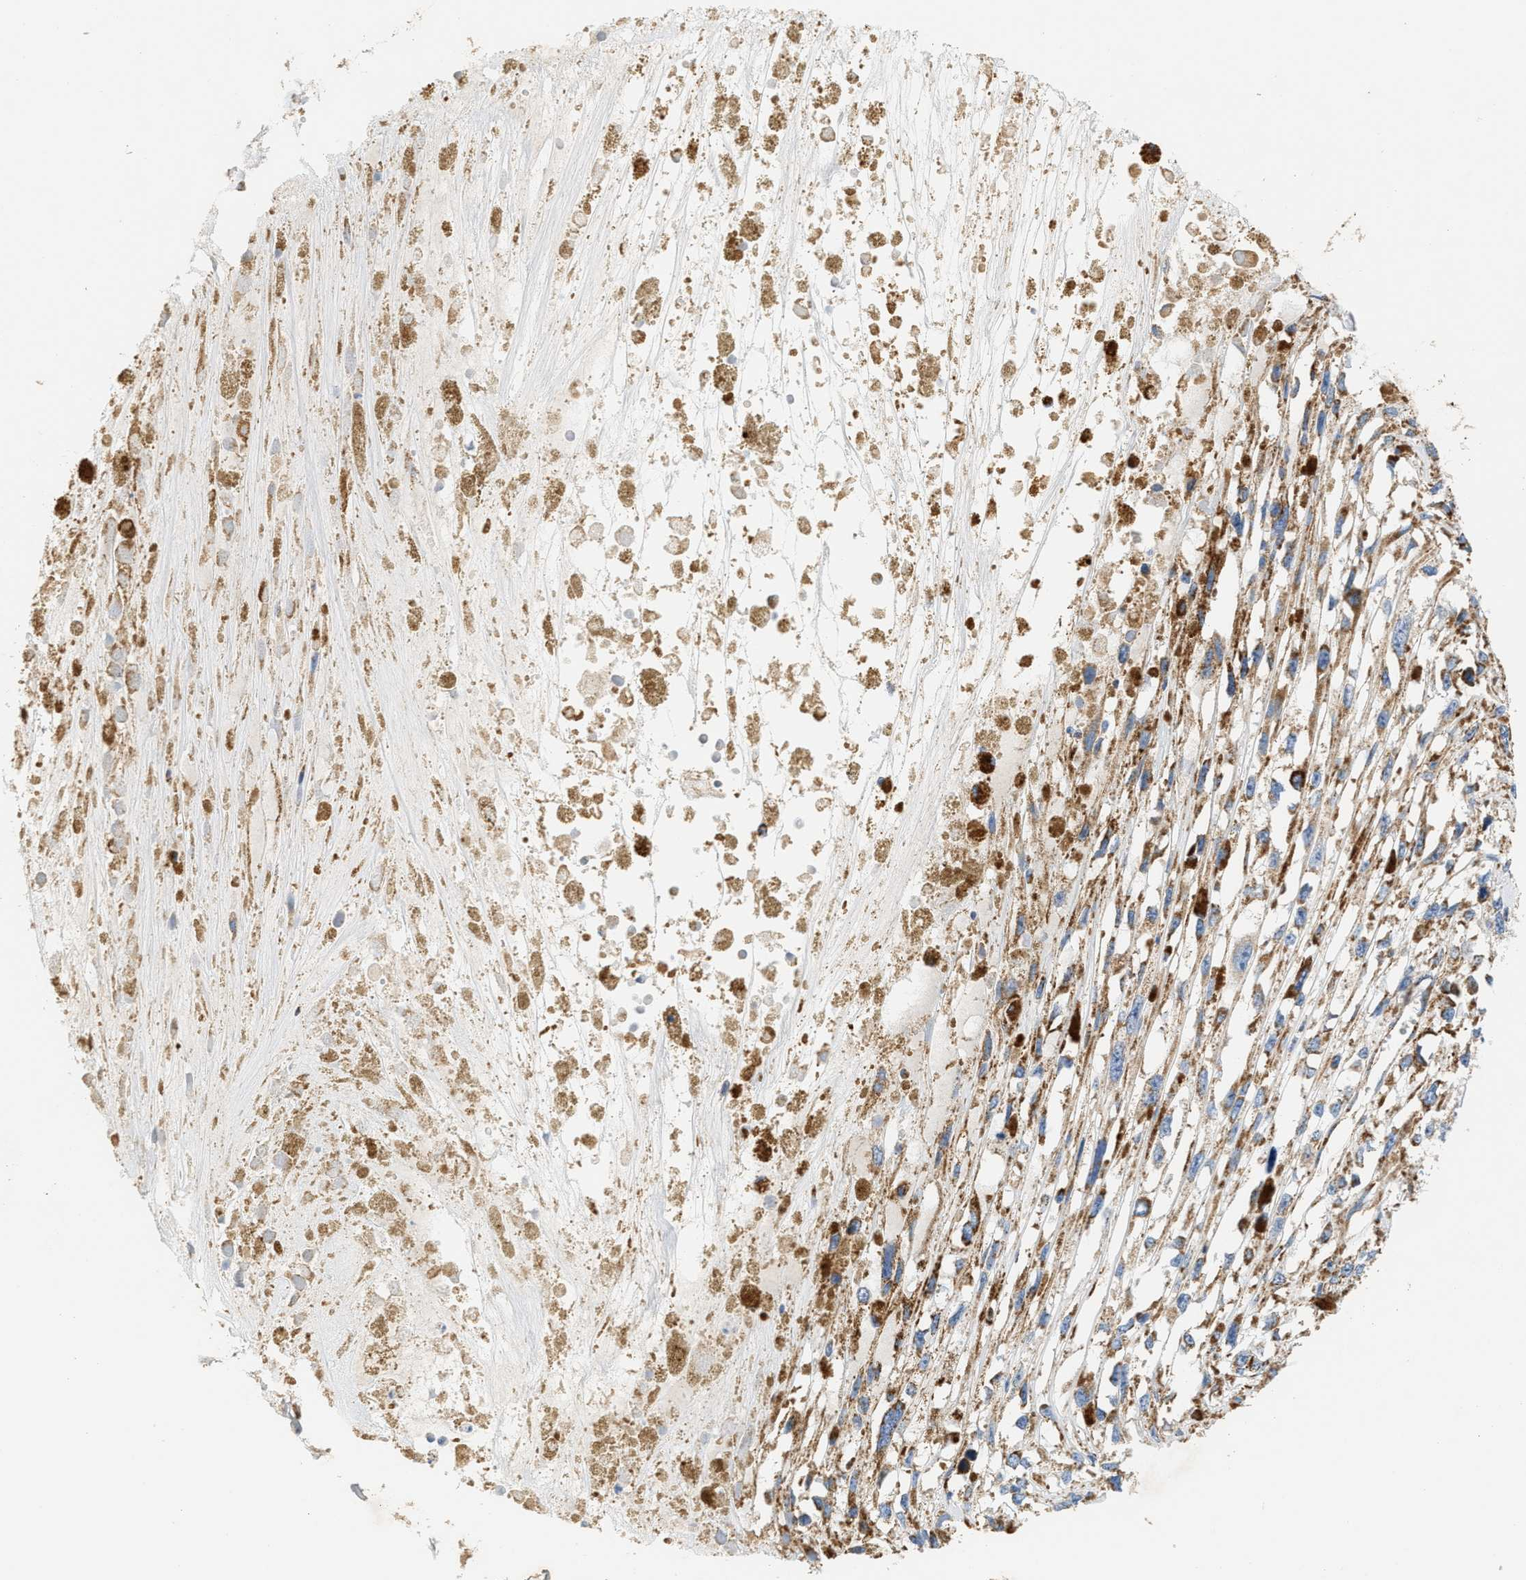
{"staining": {"intensity": "moderate", "quantity": ">75%", "location": "cytoplasmic/membranous"}, "tissue": "melanoma", "cell_type": "Tumor cells", "image_type": "cancer", "snomed": [{"axis": "morphology", "description": "Malignant melanoma, Metastatic site"}, {"axis": "topography", "description": "Lymph node"}], "caption": "DAB (3,3'-diaminobenzidine) immunohistochemical staining of human malignant melanoma (metastatic site) shows moderate cytoplasmic/membranous protein positivity in about >75% of tumor cells.", "gene": "SHMT2", "patient": {"sex": "male", "age": 59}}